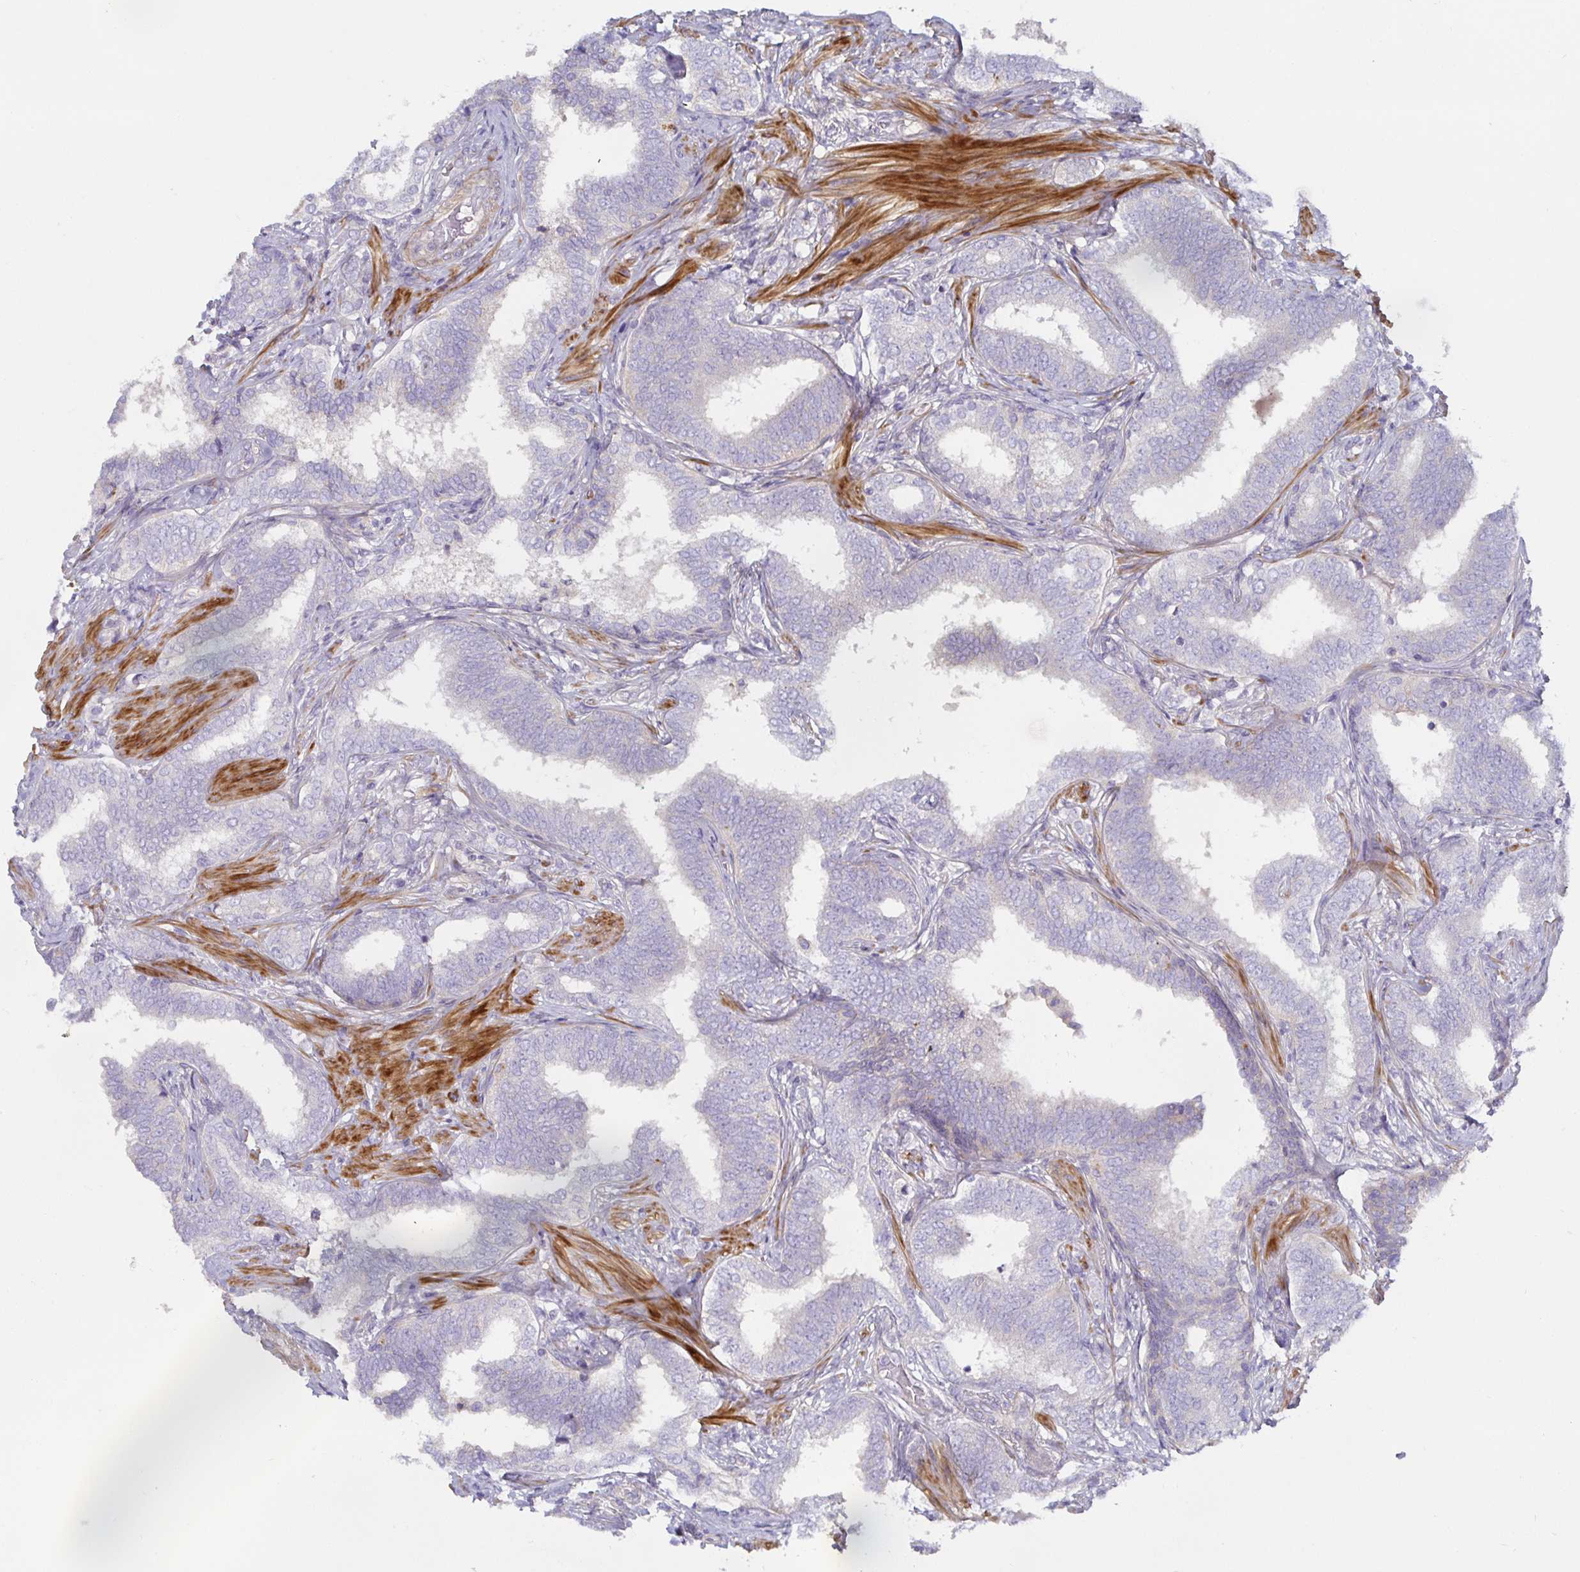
{"staining": {"intensity": "negative", "quantity": "none", "location": "none"}, "tissue": "prostate cancer", "cell_type": "Tumor cells", "image_type": "cancer", "snomed": [{"axis": "morphology", "description": "Adenocarcinoma, High grade"}, {"axis": "topography", "description": "Prostate"}], "caption": "This is an IHC image of prostate high-grade adenocarcinoma. There is no positivity in tumor cells.", "gene": "METTL22", "patient": {"sex": "male", "age": 72}}